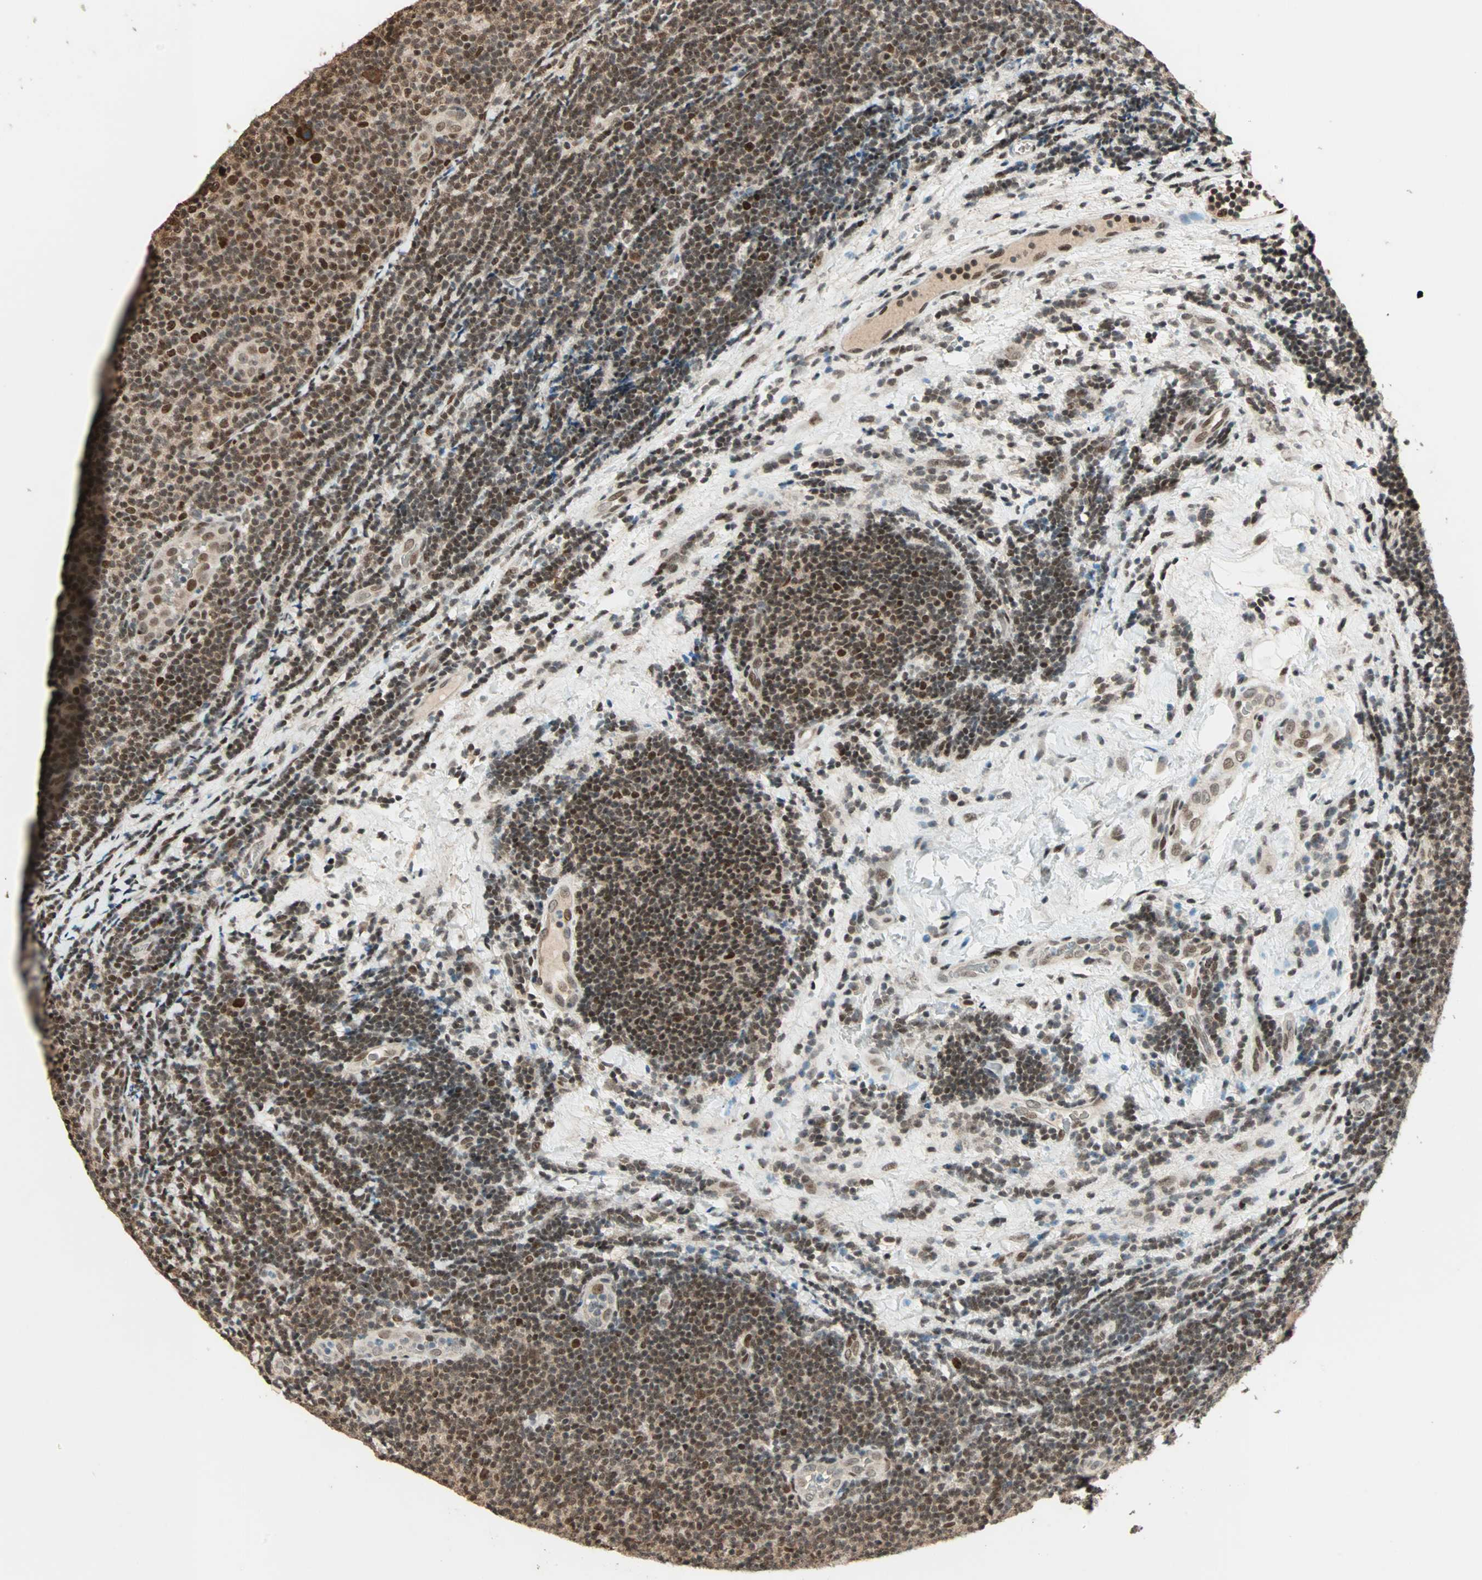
{"staining": {"intensity": "strong", "quantity": ">75%", "location": "cytoplasmic/membranous,nuclear"}, "tissue": "lymphoma", "cell_type": "Tumor cells", "image_type": "cancer", "snomed": [{"axis": "morphology", "description": "Malignant lymphoma, non-Hodgkin's type, Low grade"}, {"axis": "topography", "description": "Lymph node"}], "caption": "Immunohistochemical staining of human lymphoma reveals high levels of strong cytoplasmic/membranous and nuclear staining in approximately >75% of tumor cells.", "gene": "MDC1", "patient": {"sex": "male", "age": 83}}